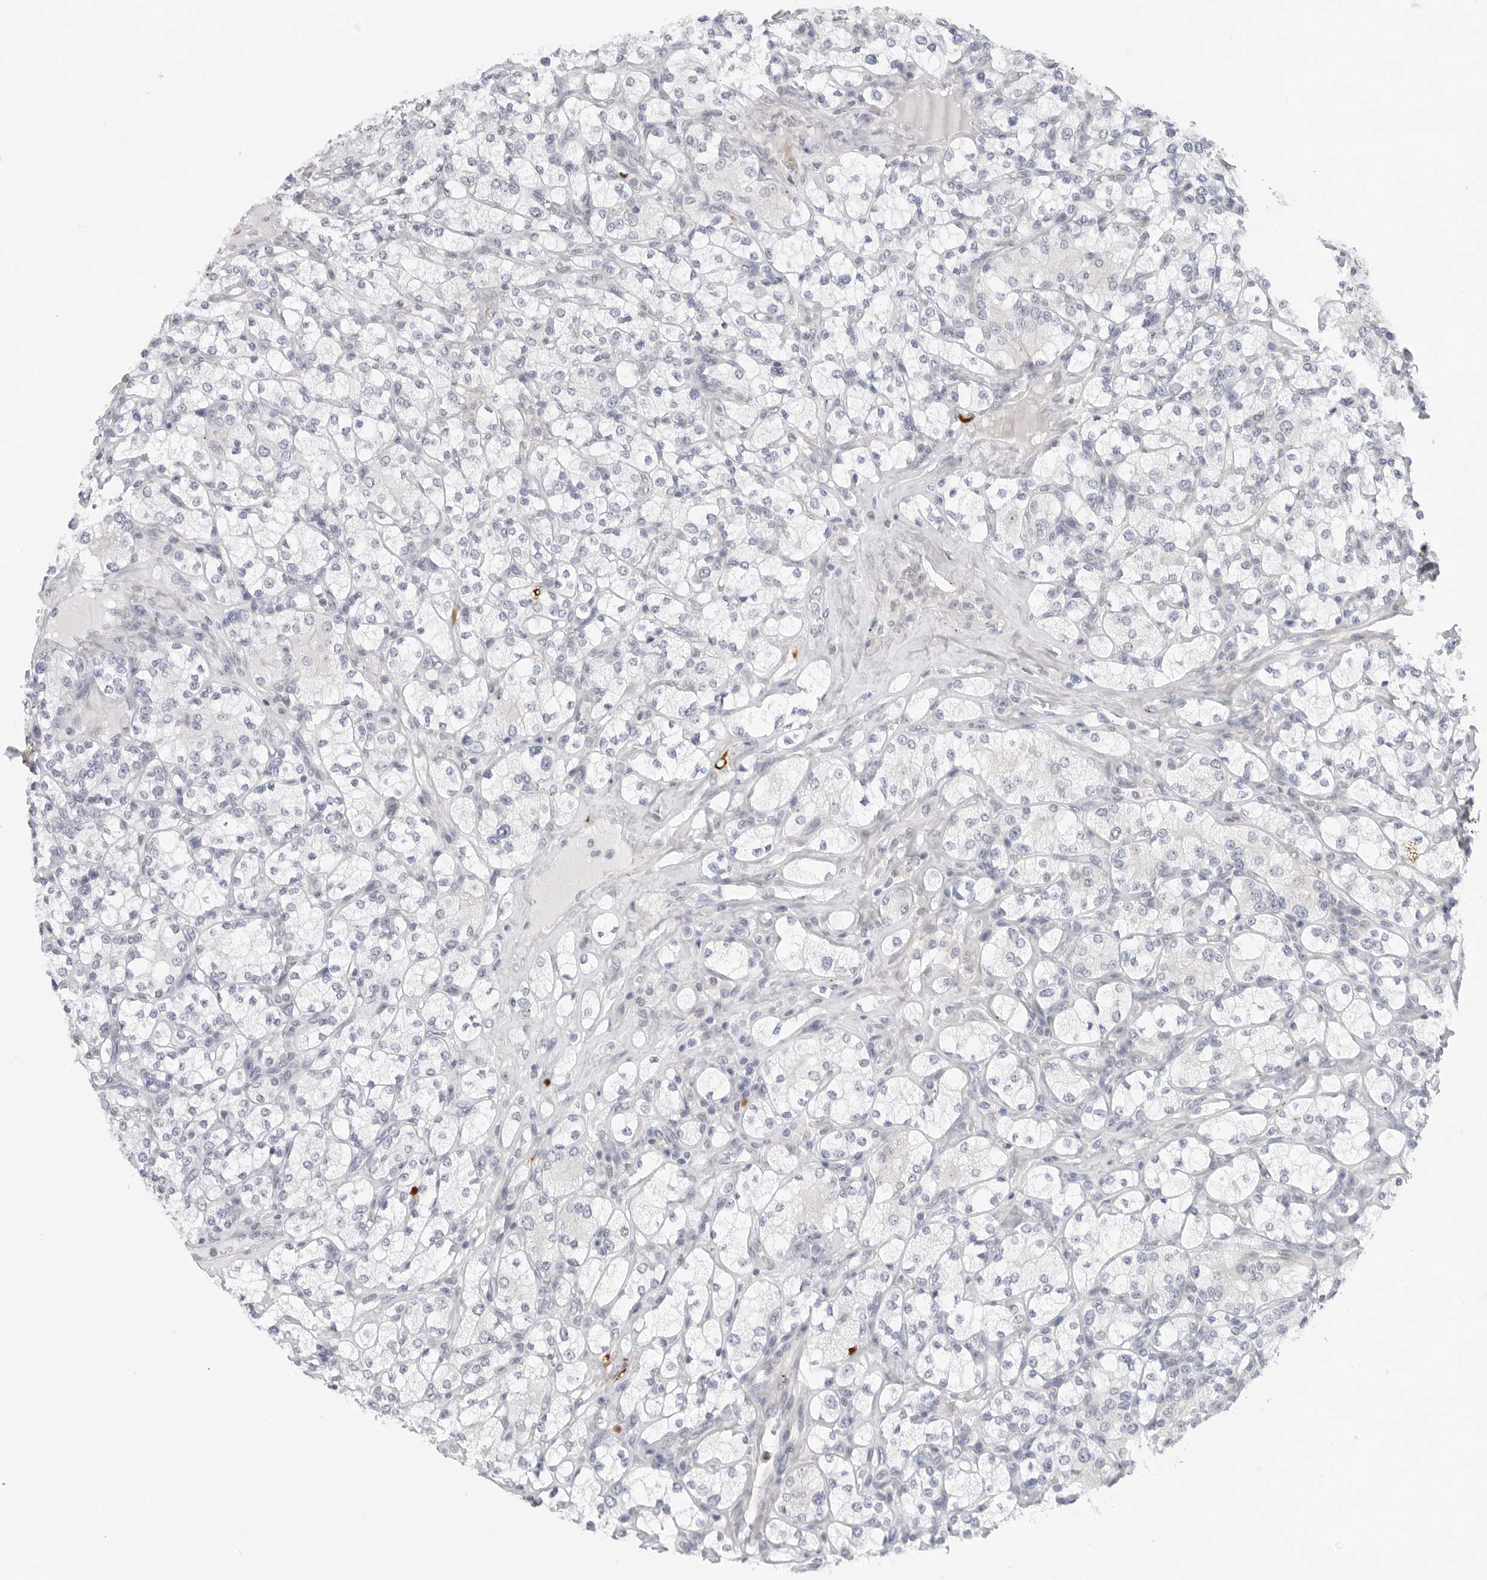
{"staining": {"intensity": "negative", "quantity": "none", "location": "none"}, "tissue": "renal cancer", "cell_type": "Tumor cells", "image_type": "cancer", "snomed": [{"axis": "morphology", "description": "Adenocarcinoma, NOS"}, {"axis": "topography", "description": "Kidney"}], "caption": "Tumor cells show no significant protein positivity in renal cancer (adenocarcinoma).", "gene": "MAP2K5", "patient": {"sex": "male", "age": 77}}